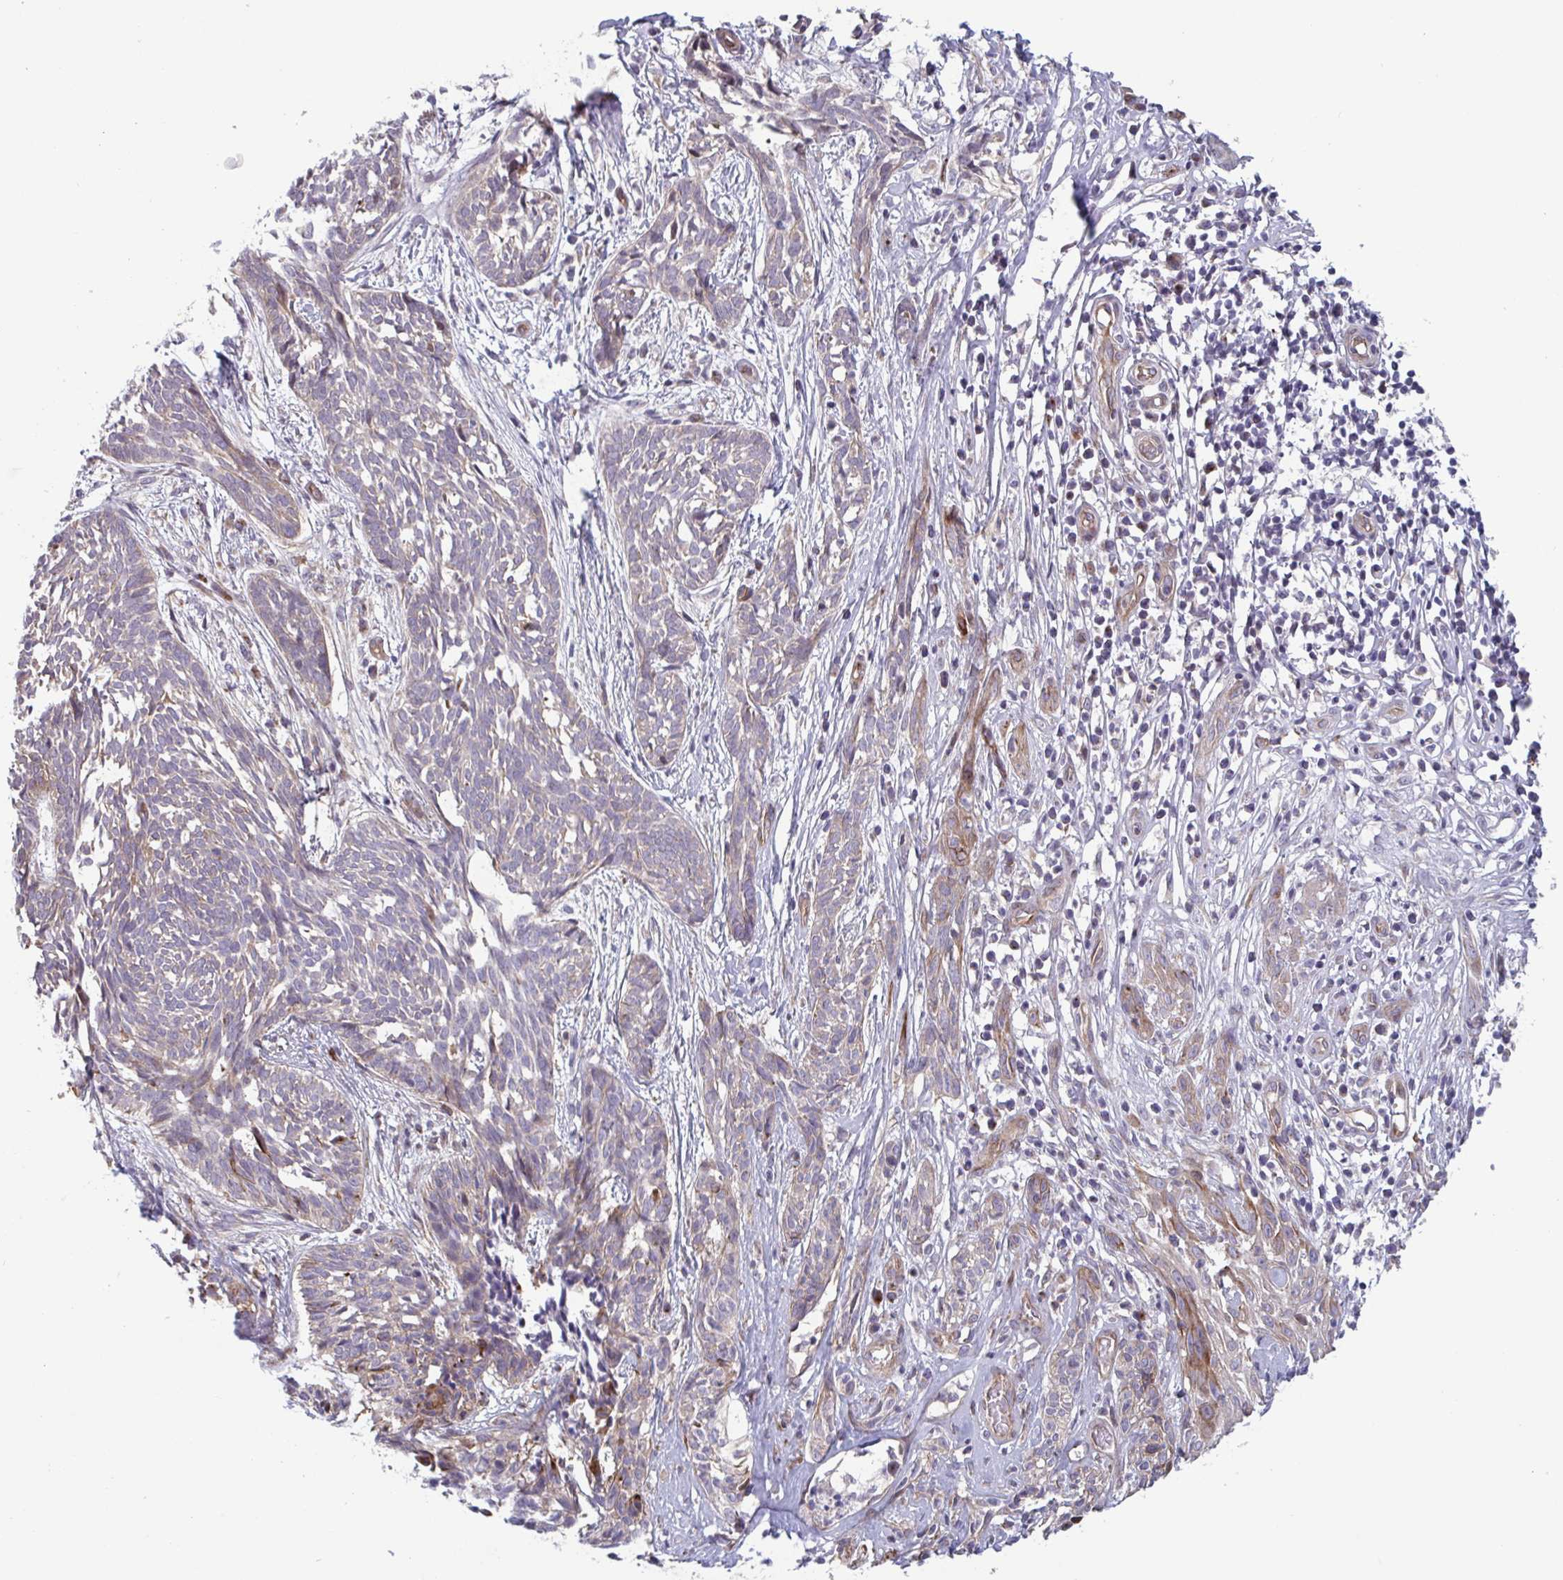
{"staining": {"intensity": "weak", "quantity": "<25%", "location": "cytoplasmic/membranous"}, "tissue": "skin cancer", "cell_type": "Tumor cells", "image_type": "cancer", "snomed": [{"axis": "morphology", "description": "Basal cell carcinoma"}, {"axis": "topography", "description": "Skin"}, {"axis": "topography", "description": "Skin, foot"}], "caption": "Immunohistochemical staining of skin cancer exhibits no significant expression in tumor cells.", "gene": "TNFSF10", "patient": {"sex": "female", "age": 86}}